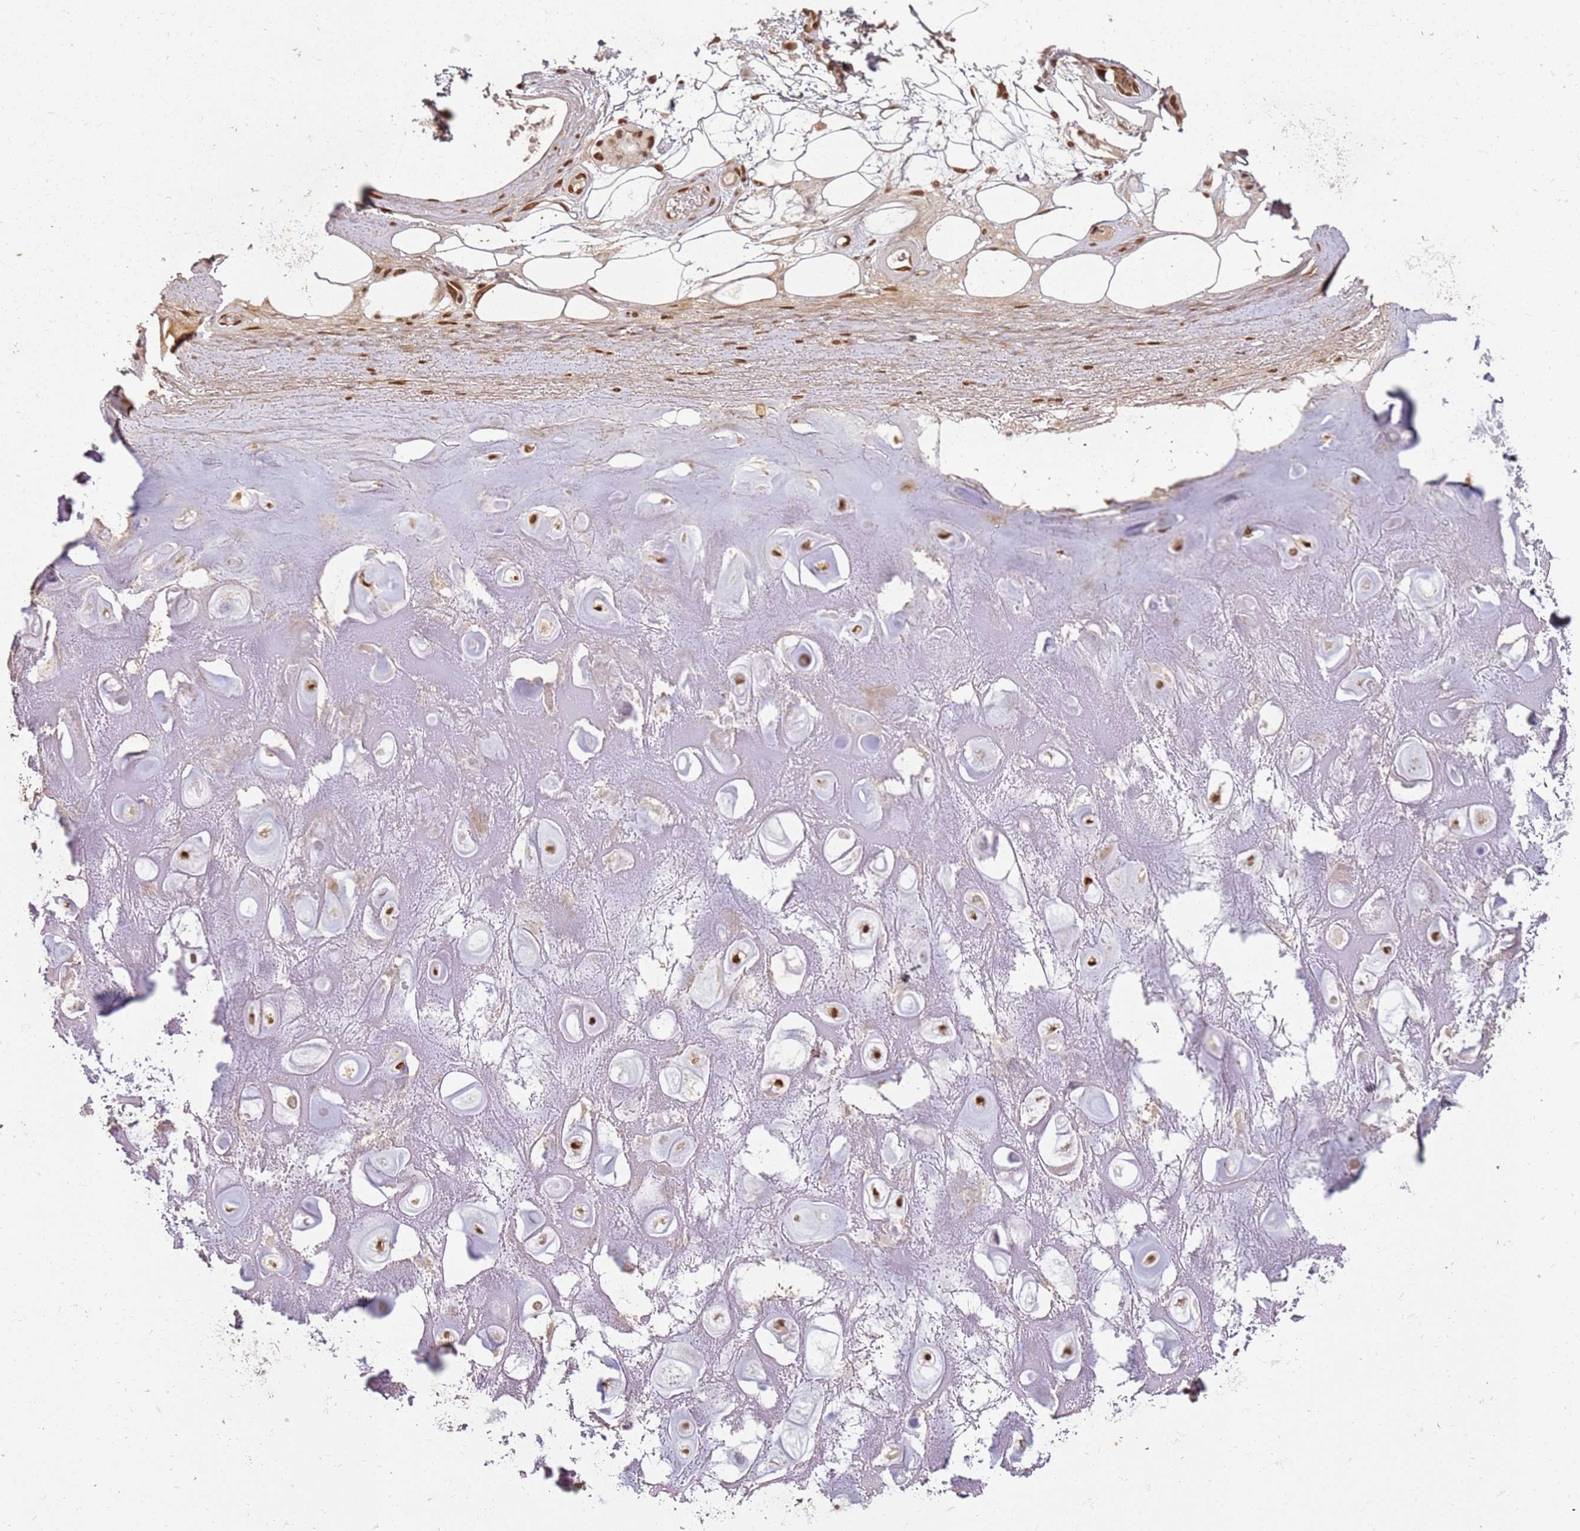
{"staining": {"intensity": "strong", "quantity": ">75%", "location": "nuclear"}, "tissue": "adipose tissue", "cell_type": "Adipocytes", "image_type": "normal", "snomed": [{"axis": "morphology", "description": "Normal tissue, NOS"}, {"axis": "topography", "description": "Cartilage tissue"}], "caption": "IHC micrograph of benign adipose tissue stained for a protein (brown), which reveals high levels of strong nuclear expression in approximately >75% of adipocytes.", "gene": "TENT4A", "patient": {"sex": "male", "age": 81}}